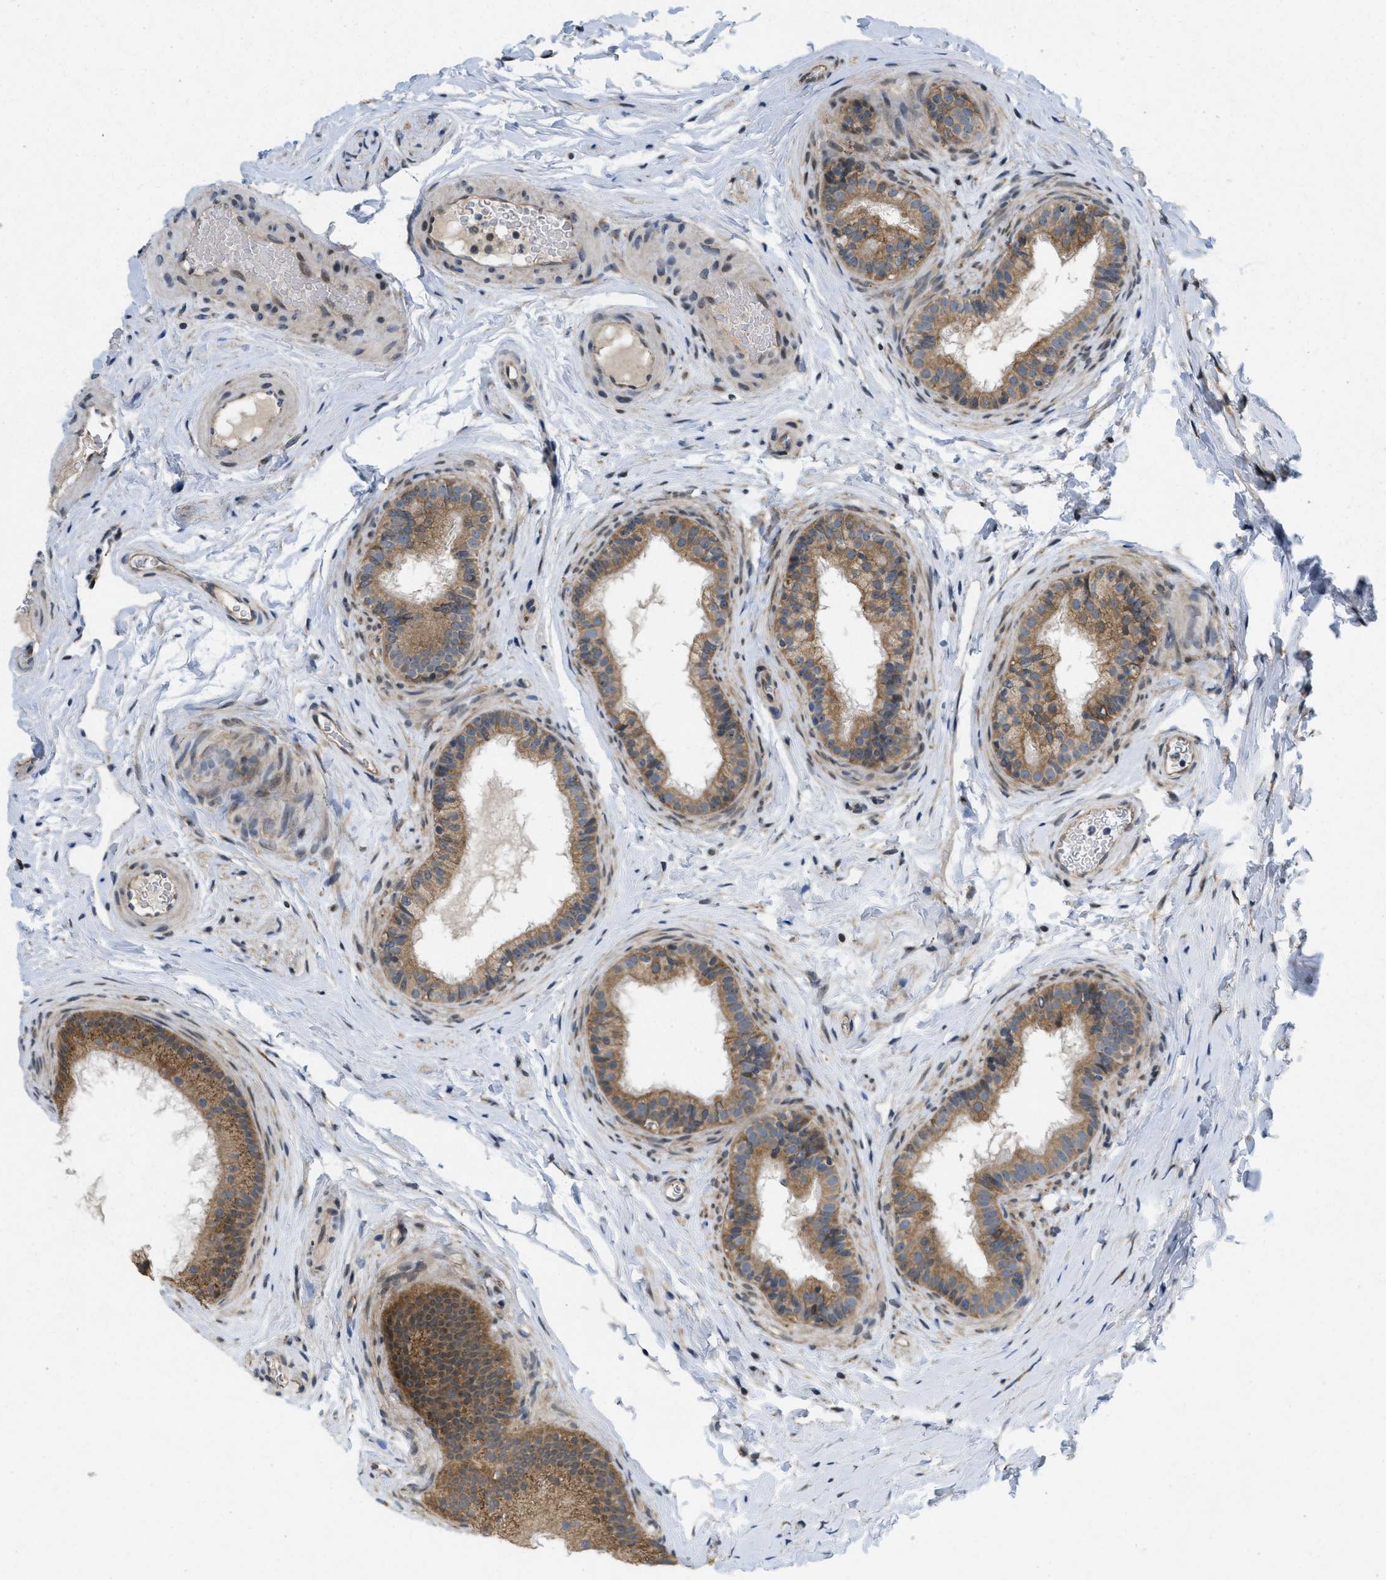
{"staining": {"intensity": "moderate", "quantity": ">75%", "location": "cytoplasmic/membranous,nuclear"}, "tissue": "epididymis", "cell_type": "Glandular cells", "image_type": "normal", "snomed": [{"axis": "morphology", "description": "Normal tissue, NOS"}, {"axis": "topography", "description": "Testis"}, {"axis": "topography", "description": "Epididymis"}], "caption": "A high-resolution photomicrograph shows immunohistochemistry (IHC) staining of benign epididymis, which shows moderate cytoplasmic/membranous,nuclear expression in about >75% of glandular cells.", "gene": "IFNLR1", "patient": {"sex": "male", "age": 36}}